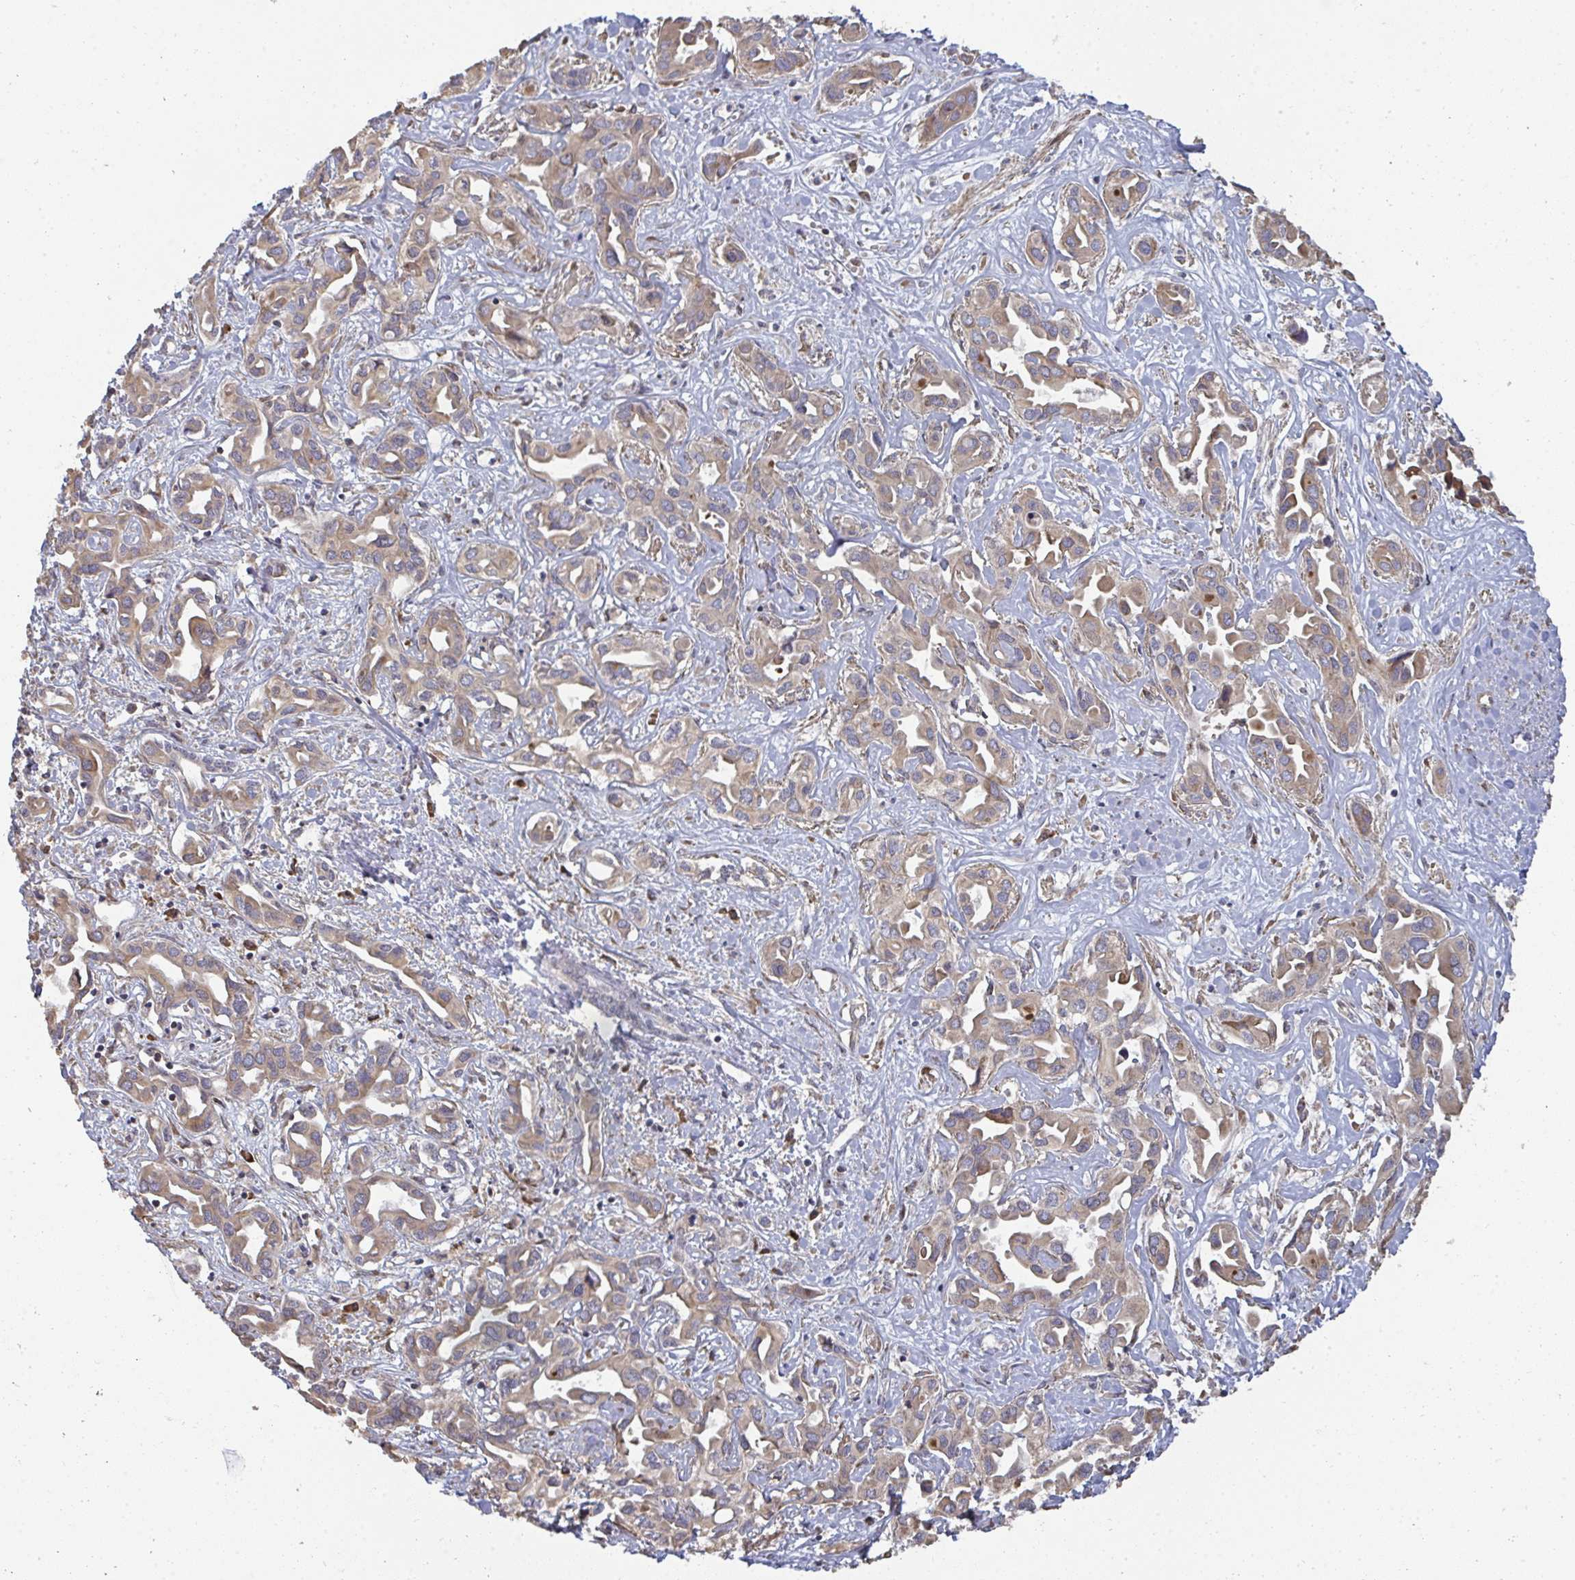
{"staining": {"intensity": "weak", "quantity": ">75%", "location": "cytoplasmic/membranous"}, "tissue": "liver cancer", "cell_type": "Tumor cells", "image_type": "cancer", "snomed": [{"axis": "morphology", "description": "Cholangiocarcinoma"}, {"axis": "topography", "description": "Liver"}], "caption": "High-magnification brightfield microscopy of cholangiocarcinoma (liver) stained with DAB (3,3'-diaminobenzidine) (brown) and counterstained with hematoxylin (blue). tumor cells exhibit weak cytoplasmic/membranous expression is present in approximately>75% of cells. (Stains: DAB in brown, nuclei in blue, Microscopy: brightfield microscopy at high magnification).", "gene": "ZFYVE28", "patient": {"sex": "female", "age": 64}}